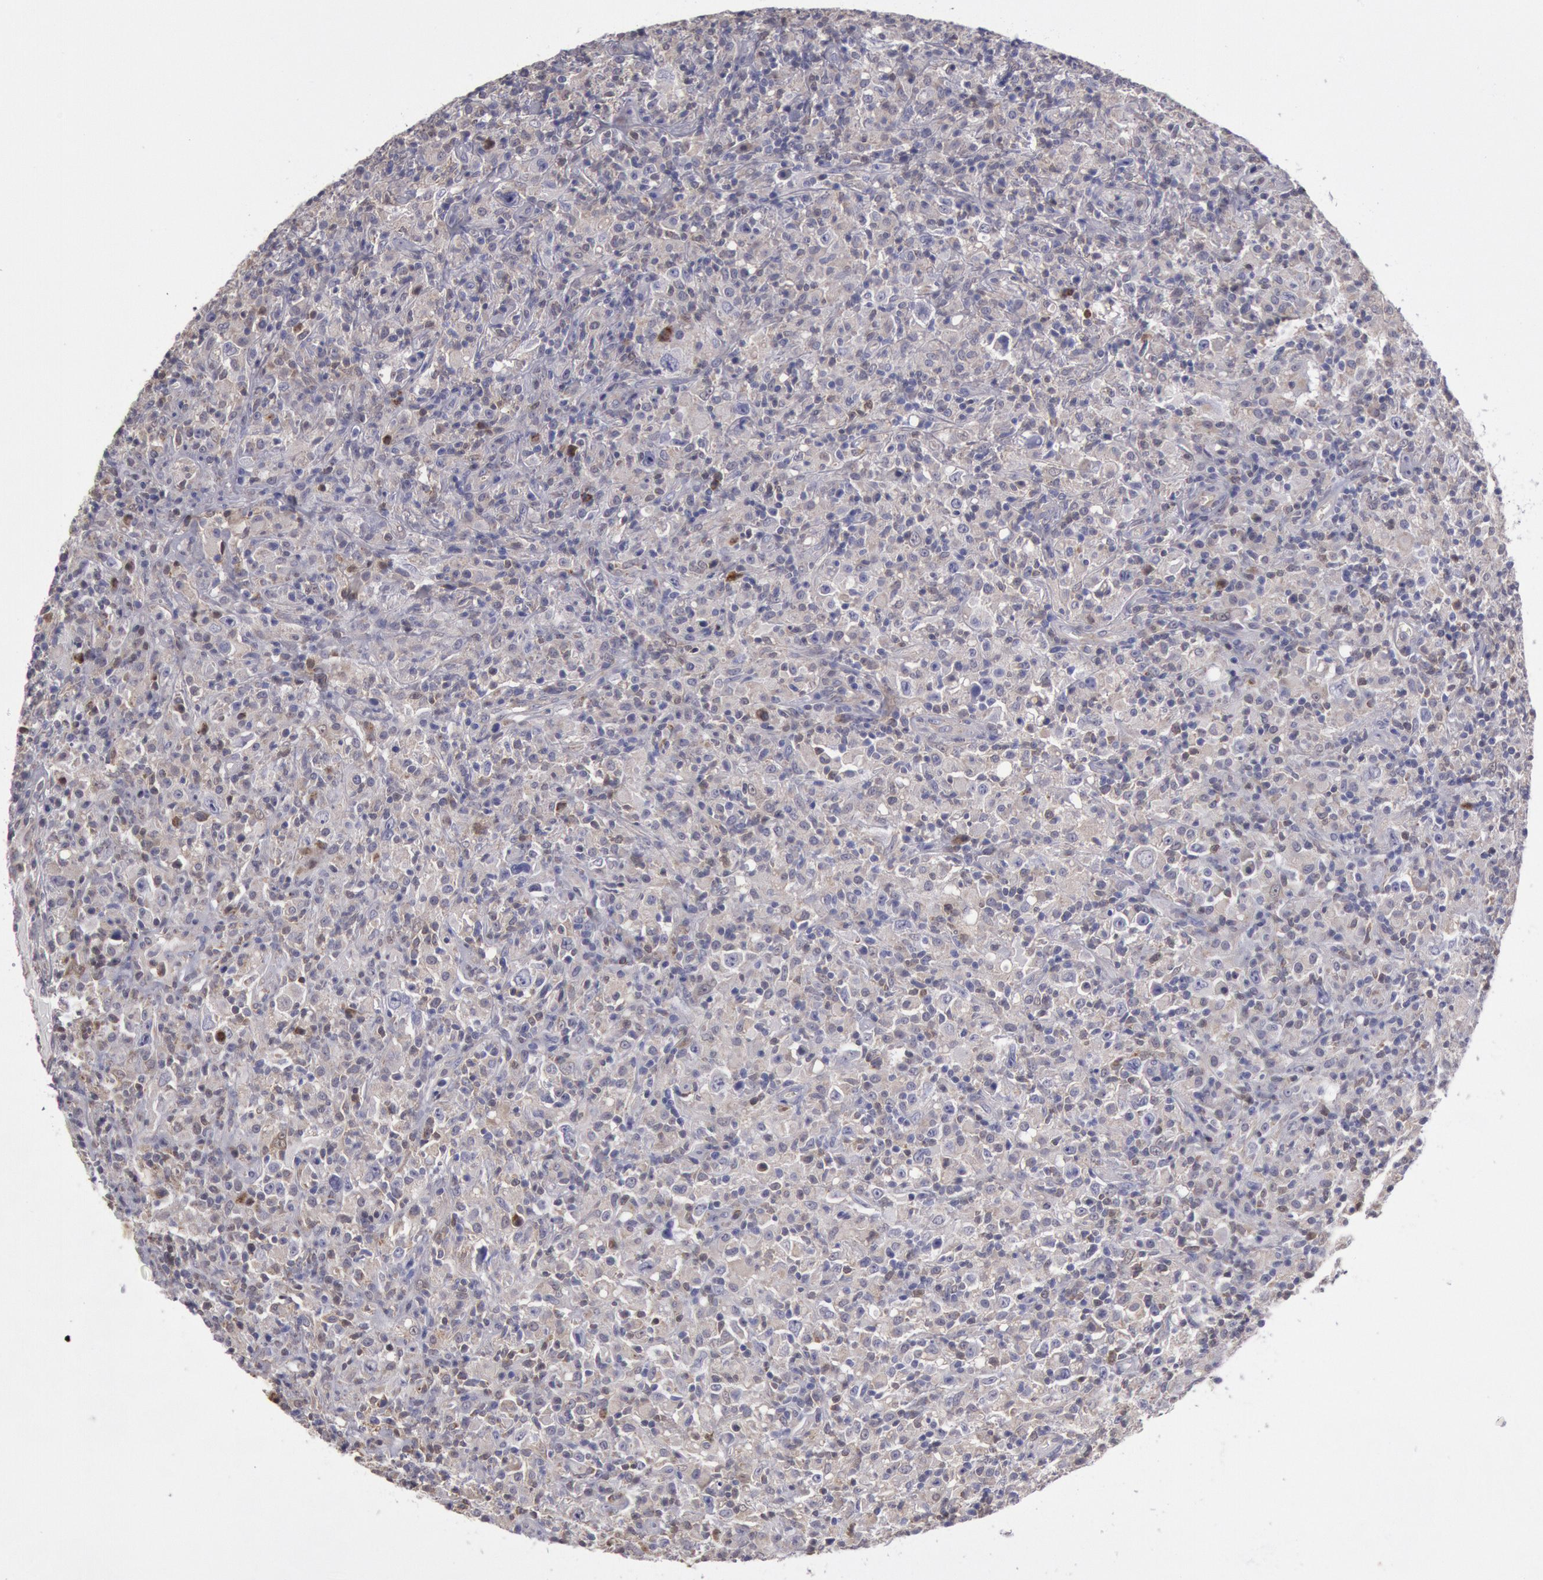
{"staining": {"intensity": "negative", "quantity": "none", "location": "none"}, "tissue": "lymphoma", "cell_type": "Tumor cells", "image_type": "cancer", "snomed": [{"axis": "morphology", "description": "Hodgkin's disease, NOS"}, {"axis": "topography", "description": "Lymph node"}], "caption": "Protein analysis of lymphoma shows no significant staining in tumor cells.", "gene": "MPST", "patient": {"sex": "male", "age": 46}}